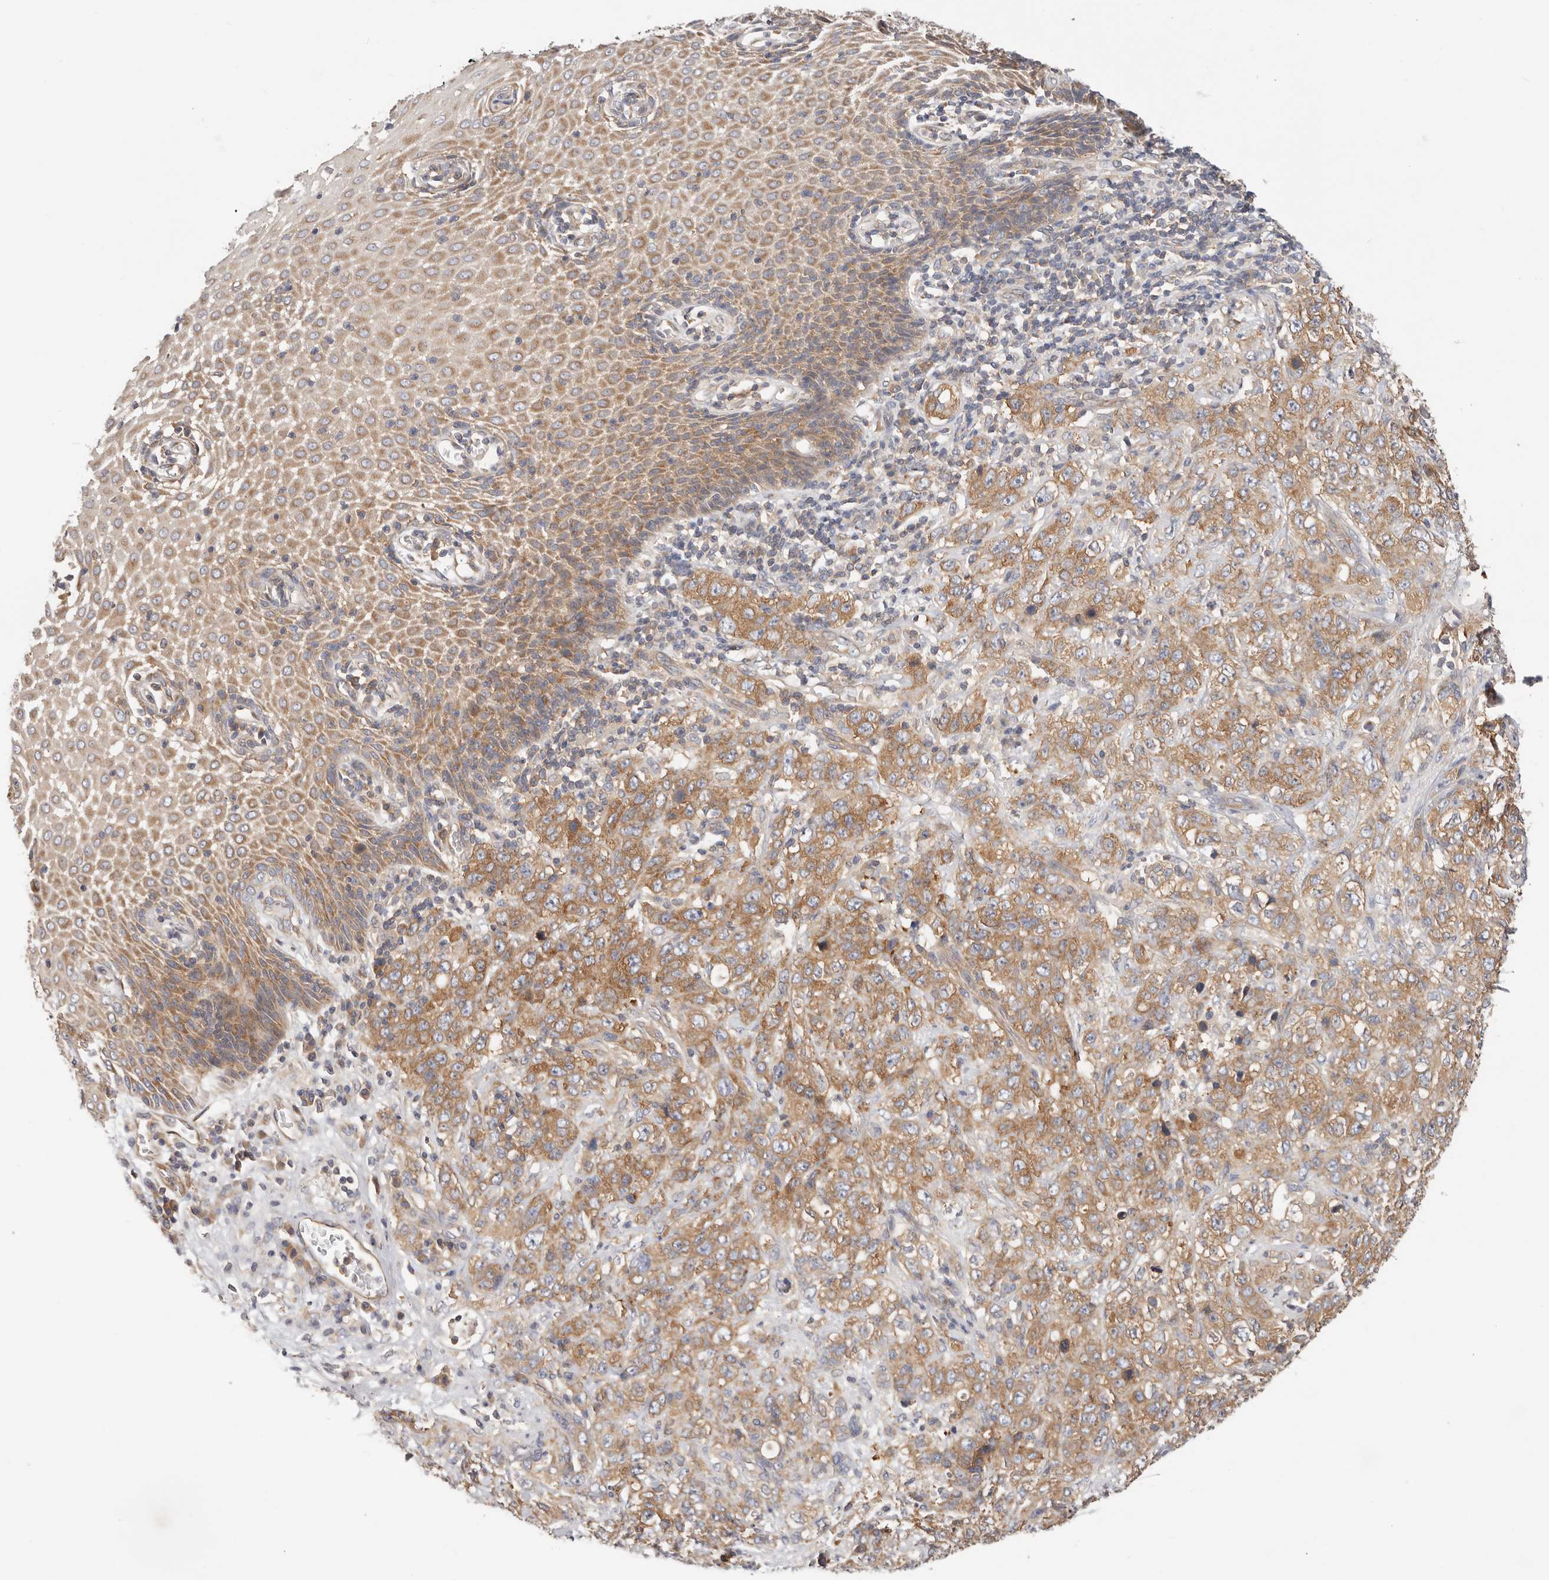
{"staining": {"intensity": "moderate", "quantity": ">75%", "location": "cytoplasmic/membranous"}, "tissue": "stomach cancer", "cell_type": "Tumor cells", "image_type": "cancer", "snomed": [{"axis": "morphology", "description": "Adenocarcinoma, NOS"}, {"axis": "topography", "description": "Stomach"}], "caption": "DAB (3,3'-diaminobenzidine) immunohistochemical staining of stomach adenocarcinoma shows moderate cytoplasmic/membranous protein positivity in about >75% of tumor cells.", "gene": "KCMF1", "patient": {"sex": "male", "age": 48}}